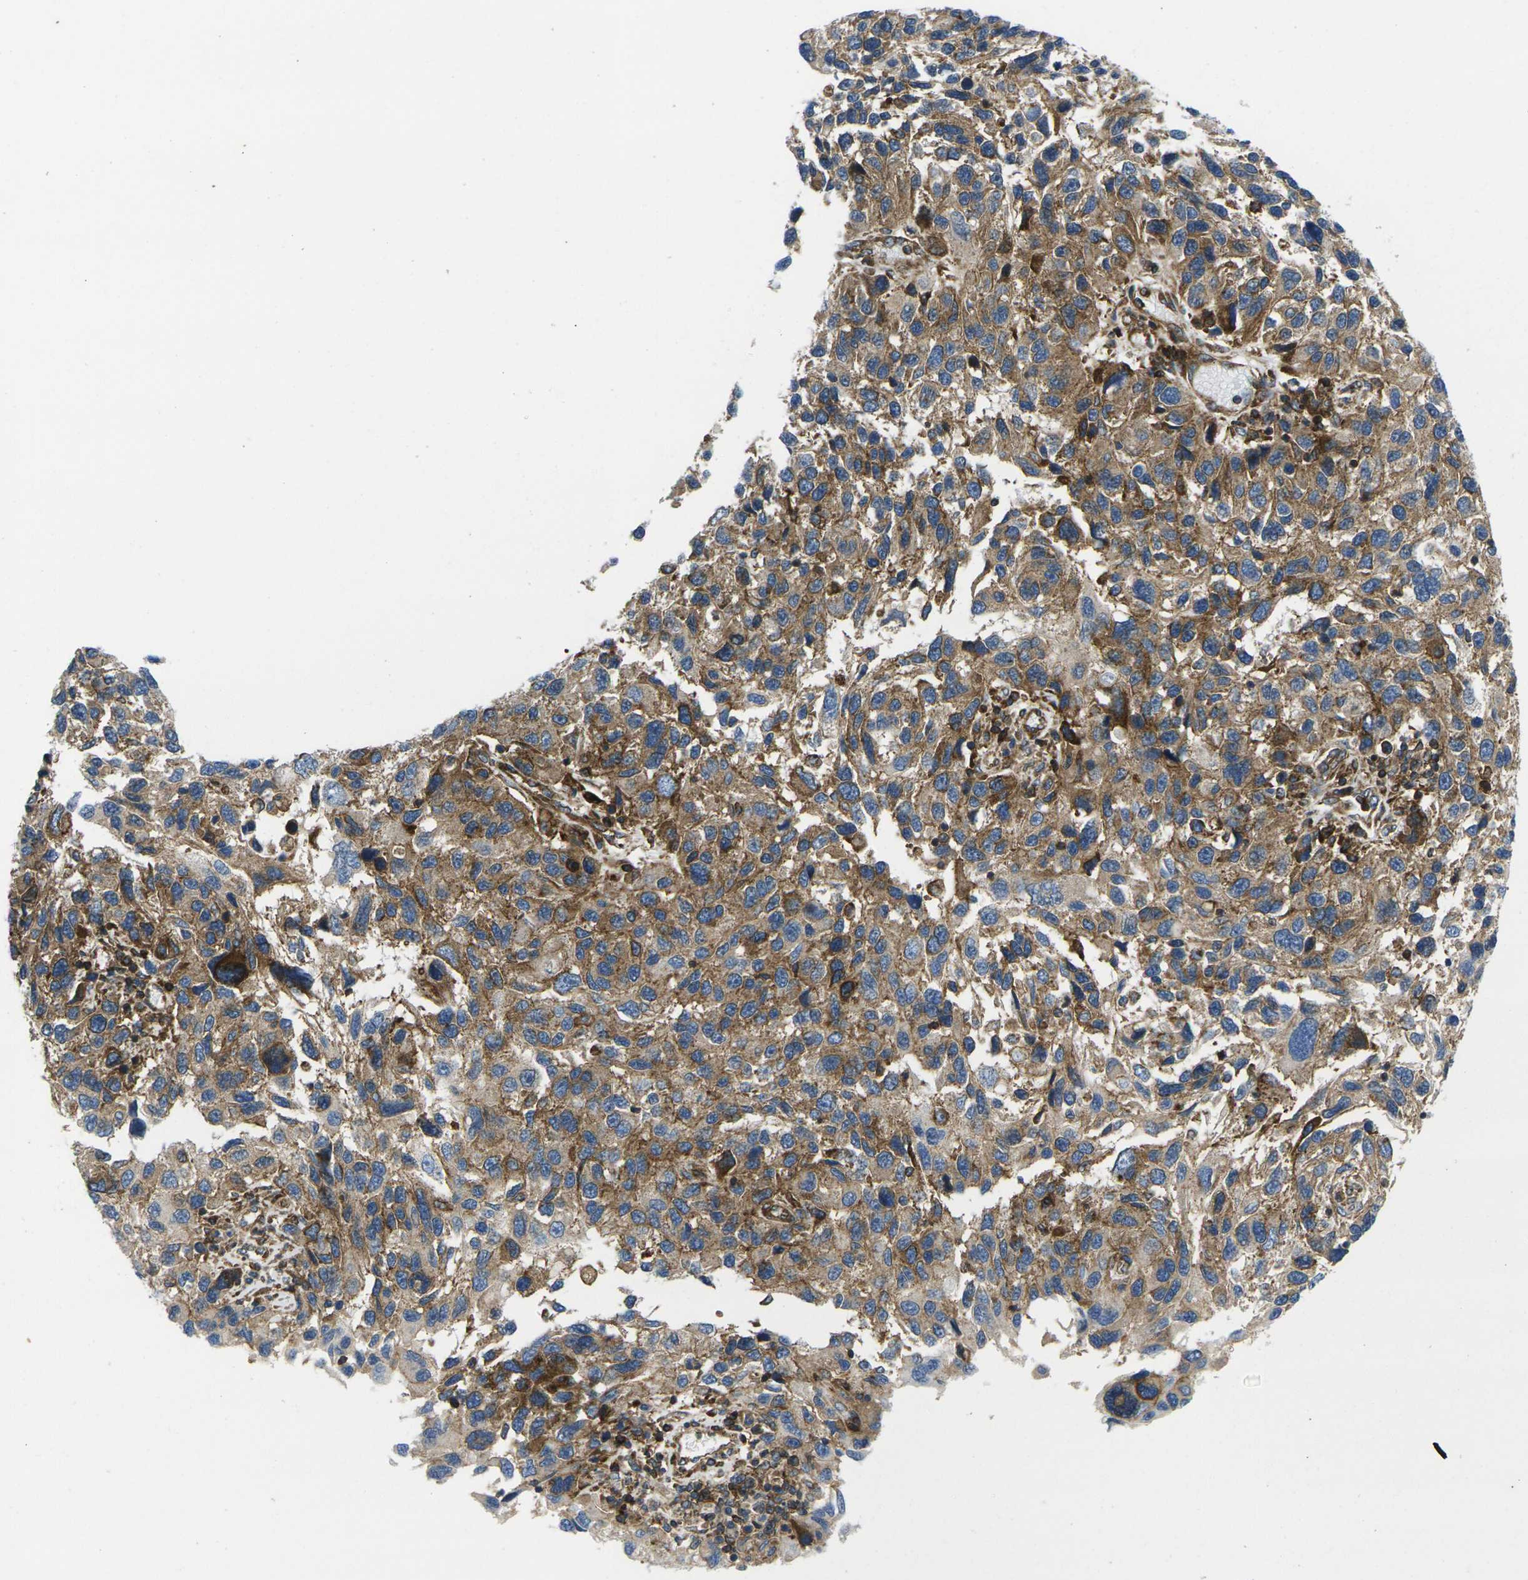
{"staining": {"intensity": "moderate", "quantity": ">75%", "location": "cytoplasmic/membranous"}, "tissue": "melanoma", "cell_type": "Tumor cells", "image_type": "cancer", "snomed": [{"axis": "morphology", "description": "Malignant melanoma, NOS"}, {"axis": "topography", "description": "Skin"}], "caption": "Brown immunohistochemical staining in human malignant melanoma reveals moderate cytoplasmic/membranous positivity in about >75% of tumor cells.", "gene": "IQGAP1", "patient": {"sex": "male", "age": 53}}